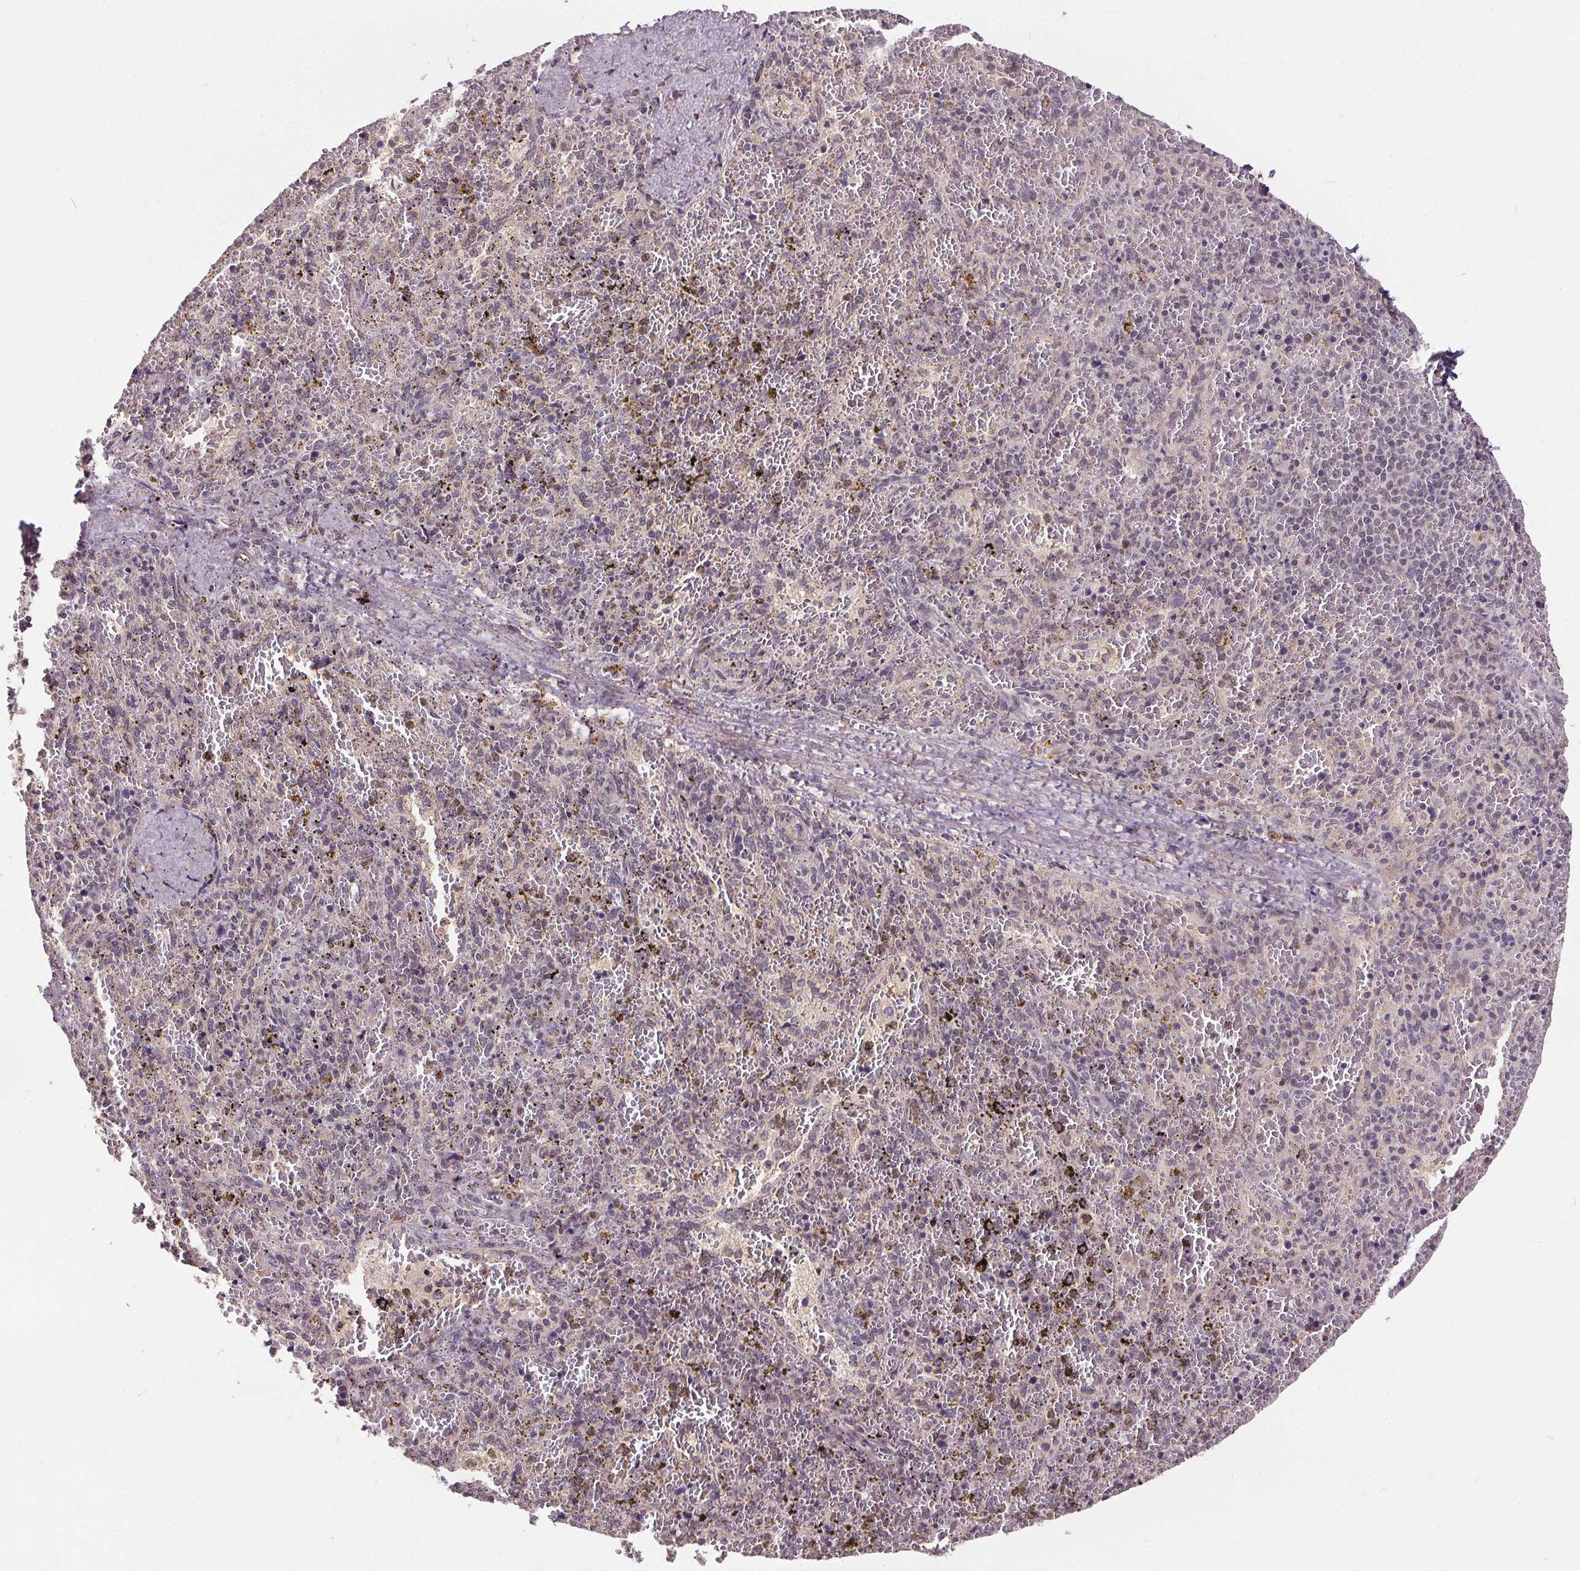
{"staining": {"intensity": "negative", "quantity": "none", "location": "none"}, "tissue": "spleen", "cell_type": "Cells in red pulp", "image_type": "normal", "snomed": [{"axis": "morphology", "description": "Normal tissue, NOS"}, {"axis": "topography", "description": "Spleen"}], "caption": "The micrograph reveals no staining of cells in red pulp in unremarkable spleen. The staining was performed using DAB to visualize the protein expression in brown, while the nuclei were stained in blue with hematoxylin (Magnification: 20x).", "gene": "KIAA0232", "patient": {"sex": "female", "age": 50}}